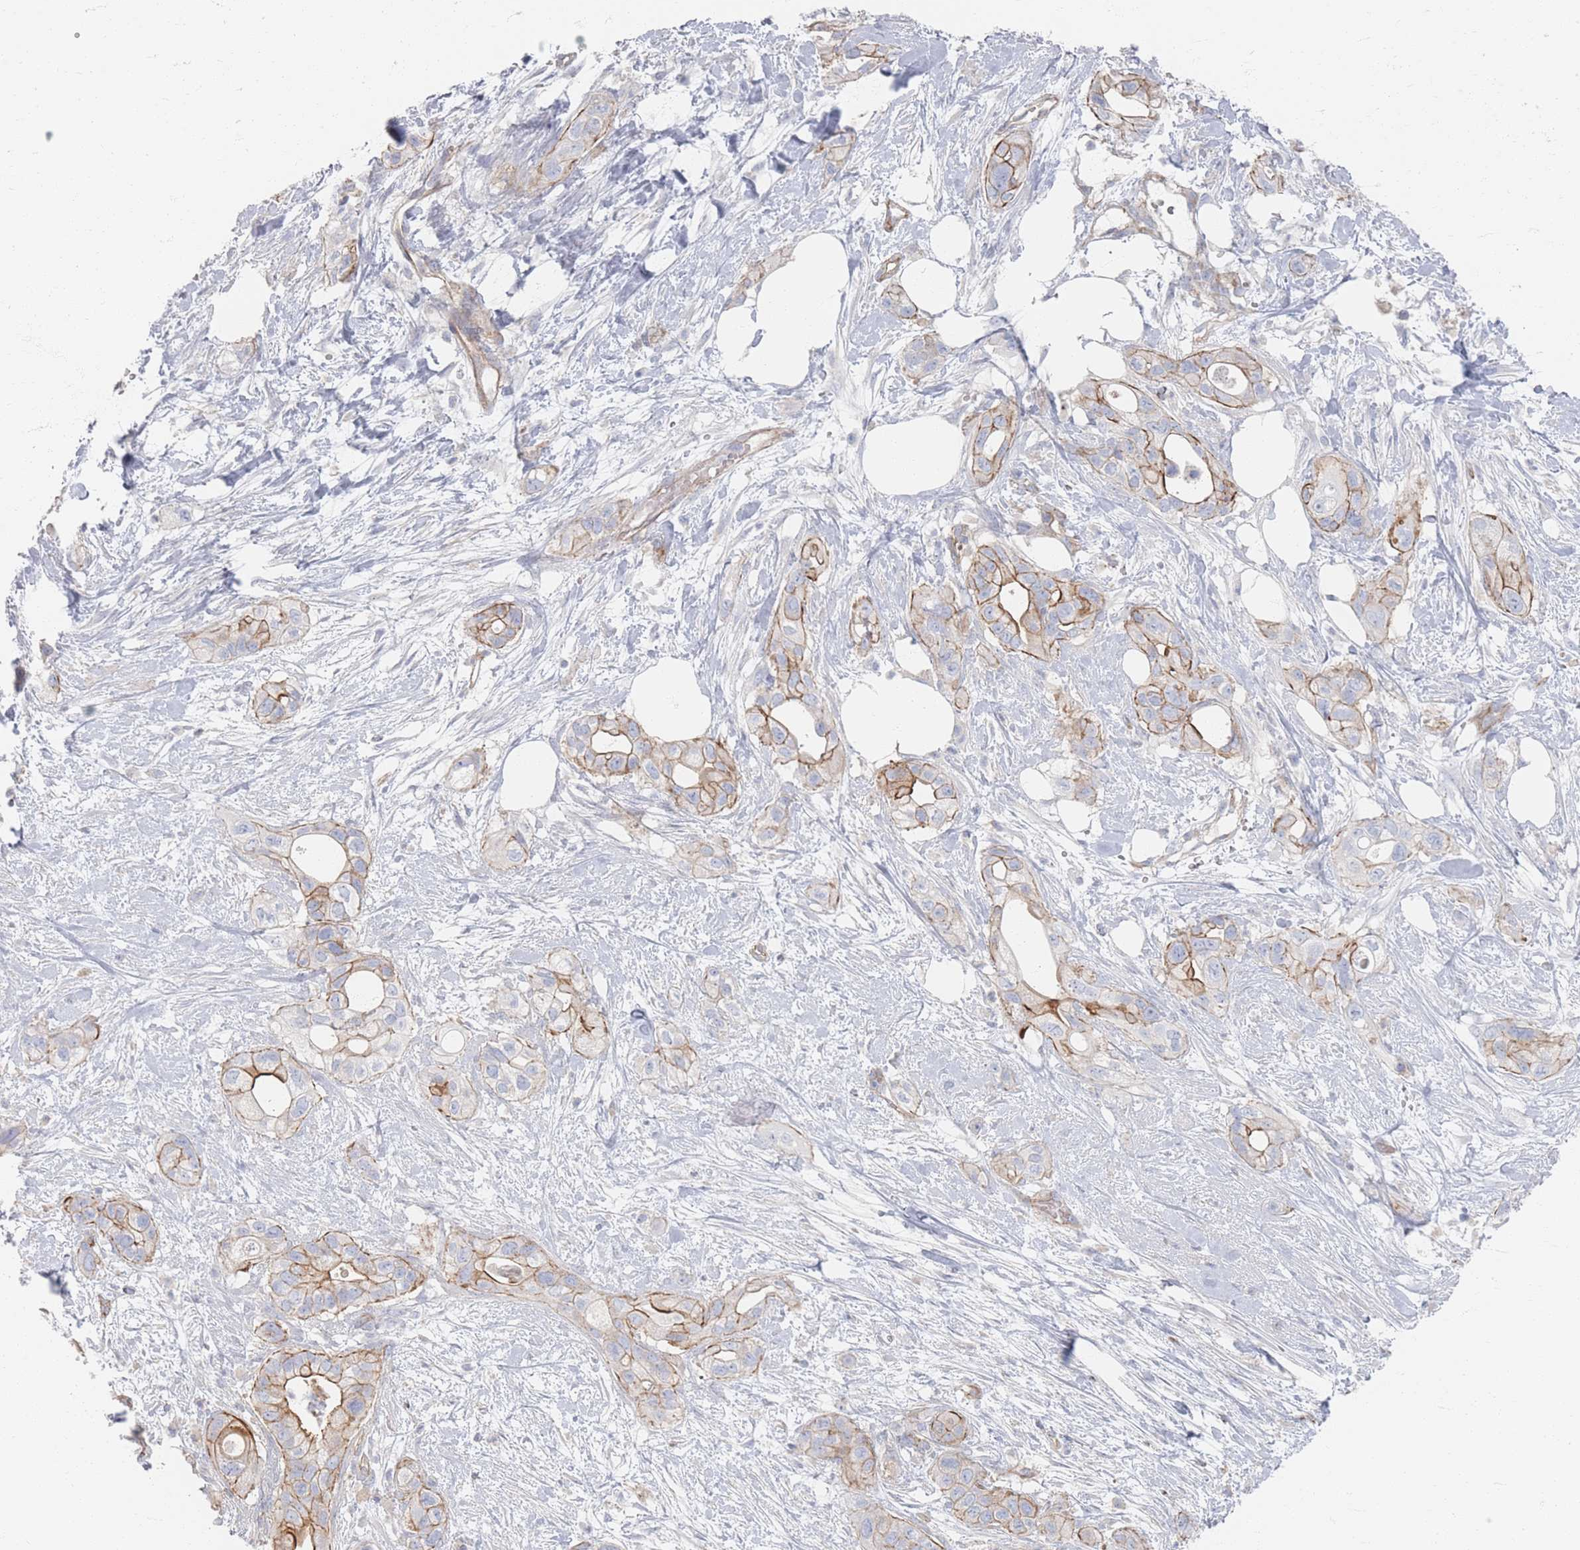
{"staining": {"intensity": "moderate", "quantity": ">75%", "location": "cytoplasmic/membranous"}, "tissue": "pancreatic cancer", "cell_type": "Tumor cells", "image_type": "cancer", "snomed": [{"axis": "morphology", "description": "Adenocarcinoma, NOS"}, {"axis": "topography", "description": "Pancreas"}], "caption": "Pancreatic adenocarcinoma stained with a protein marker reveals moderate staining in tumor cells.", "gene": "GNB1", "patient": {"sex": "male", "age": 44}}